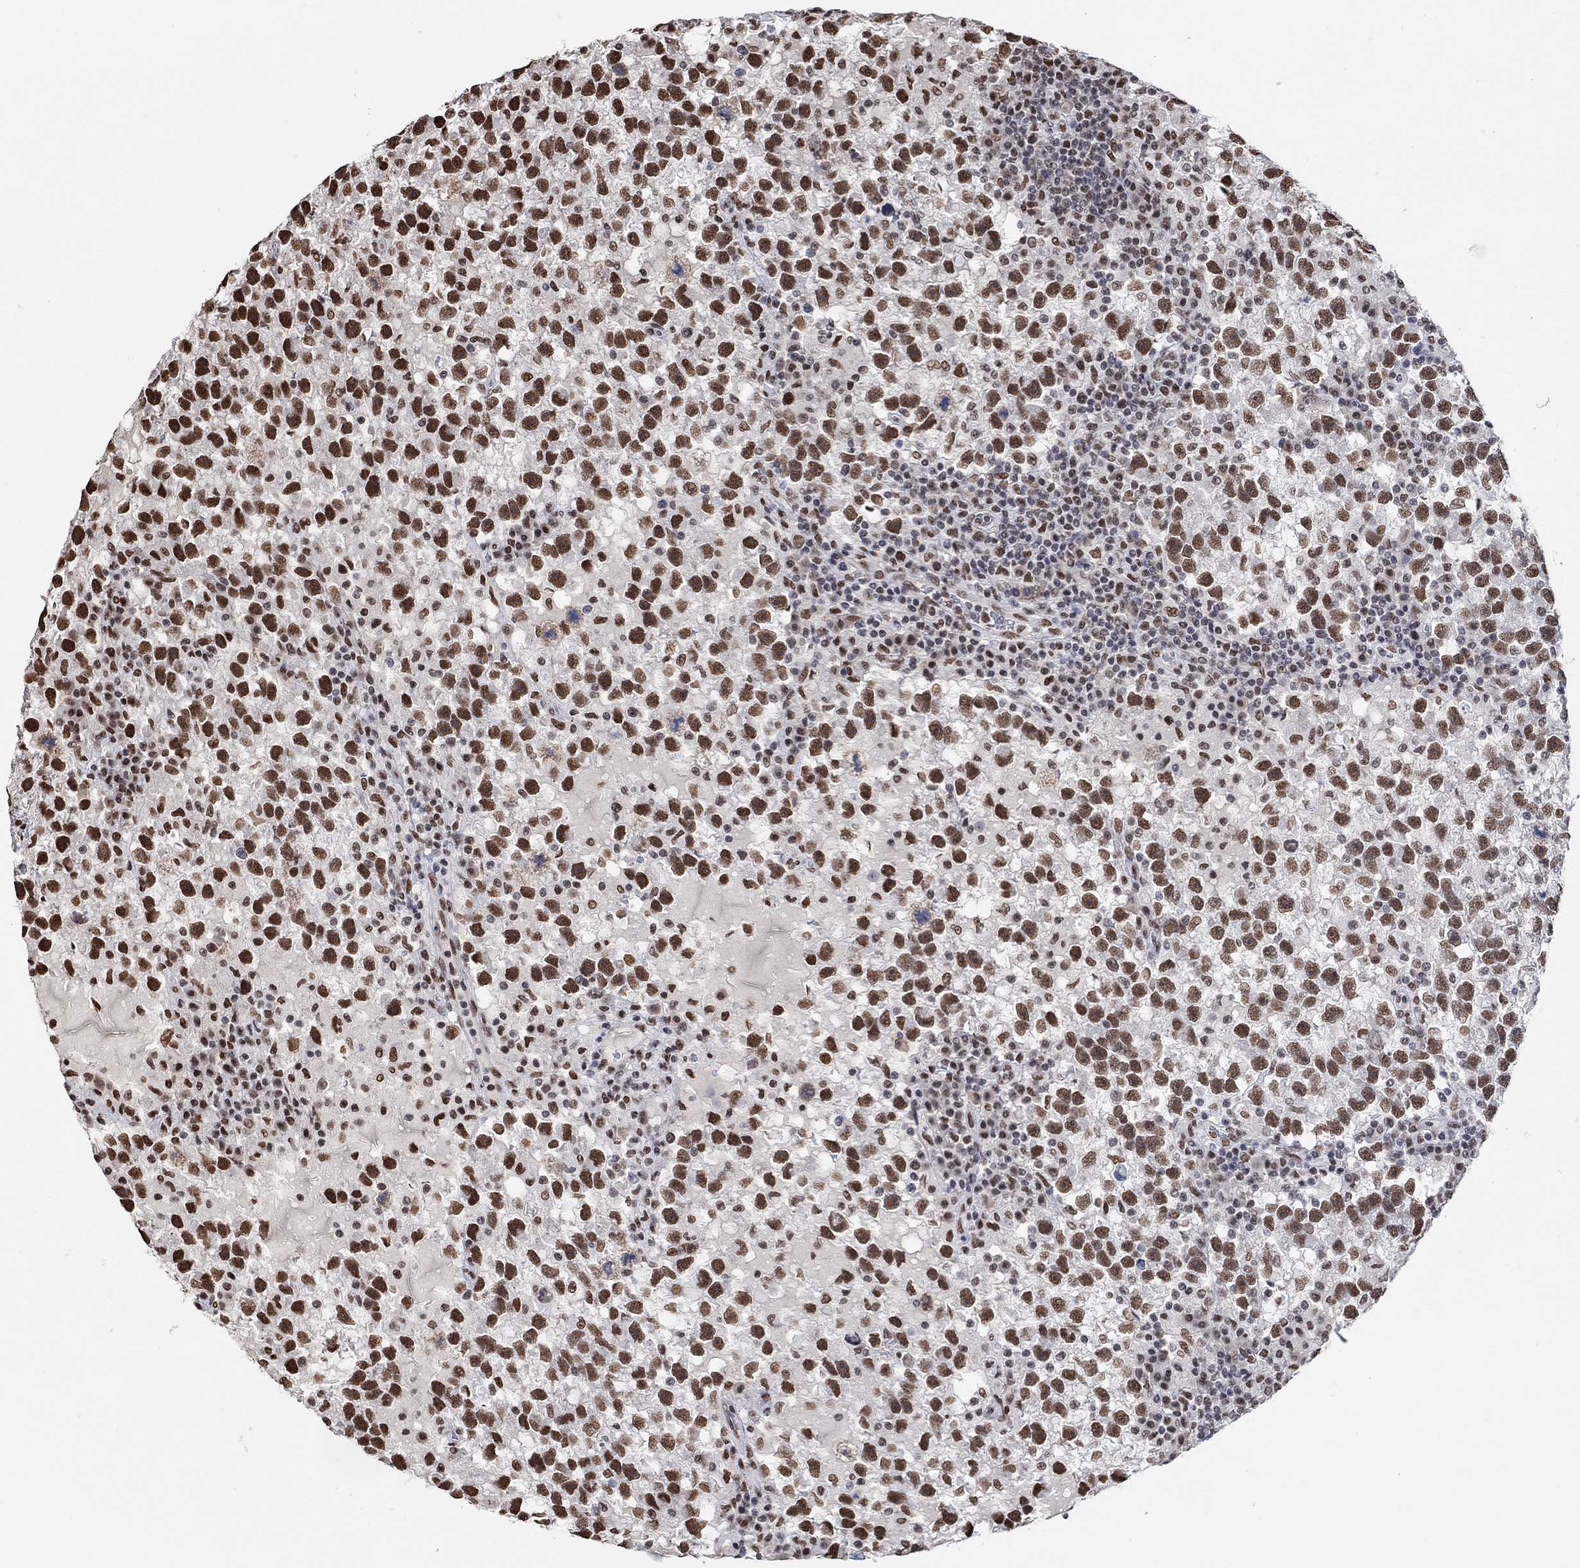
{"staining": {"intensity": "strong", "quantity": "25%-75%", "location": "nuclear"}, "tissue": "testis cancer", "cell_type": "Tumor cells", "image_type": "cancer", "snomed": [{"axis": "morphology", "description": "Seminoma, NOS"}, {"axis": "topography", "description": "Testis"}], "caption": "A photomicrograph of testis cancer stained for a protein reveals strong nuclear brown staining in tumor cells.", "gene": "USP39", "patient": {"sex": "male", "age": 47}}